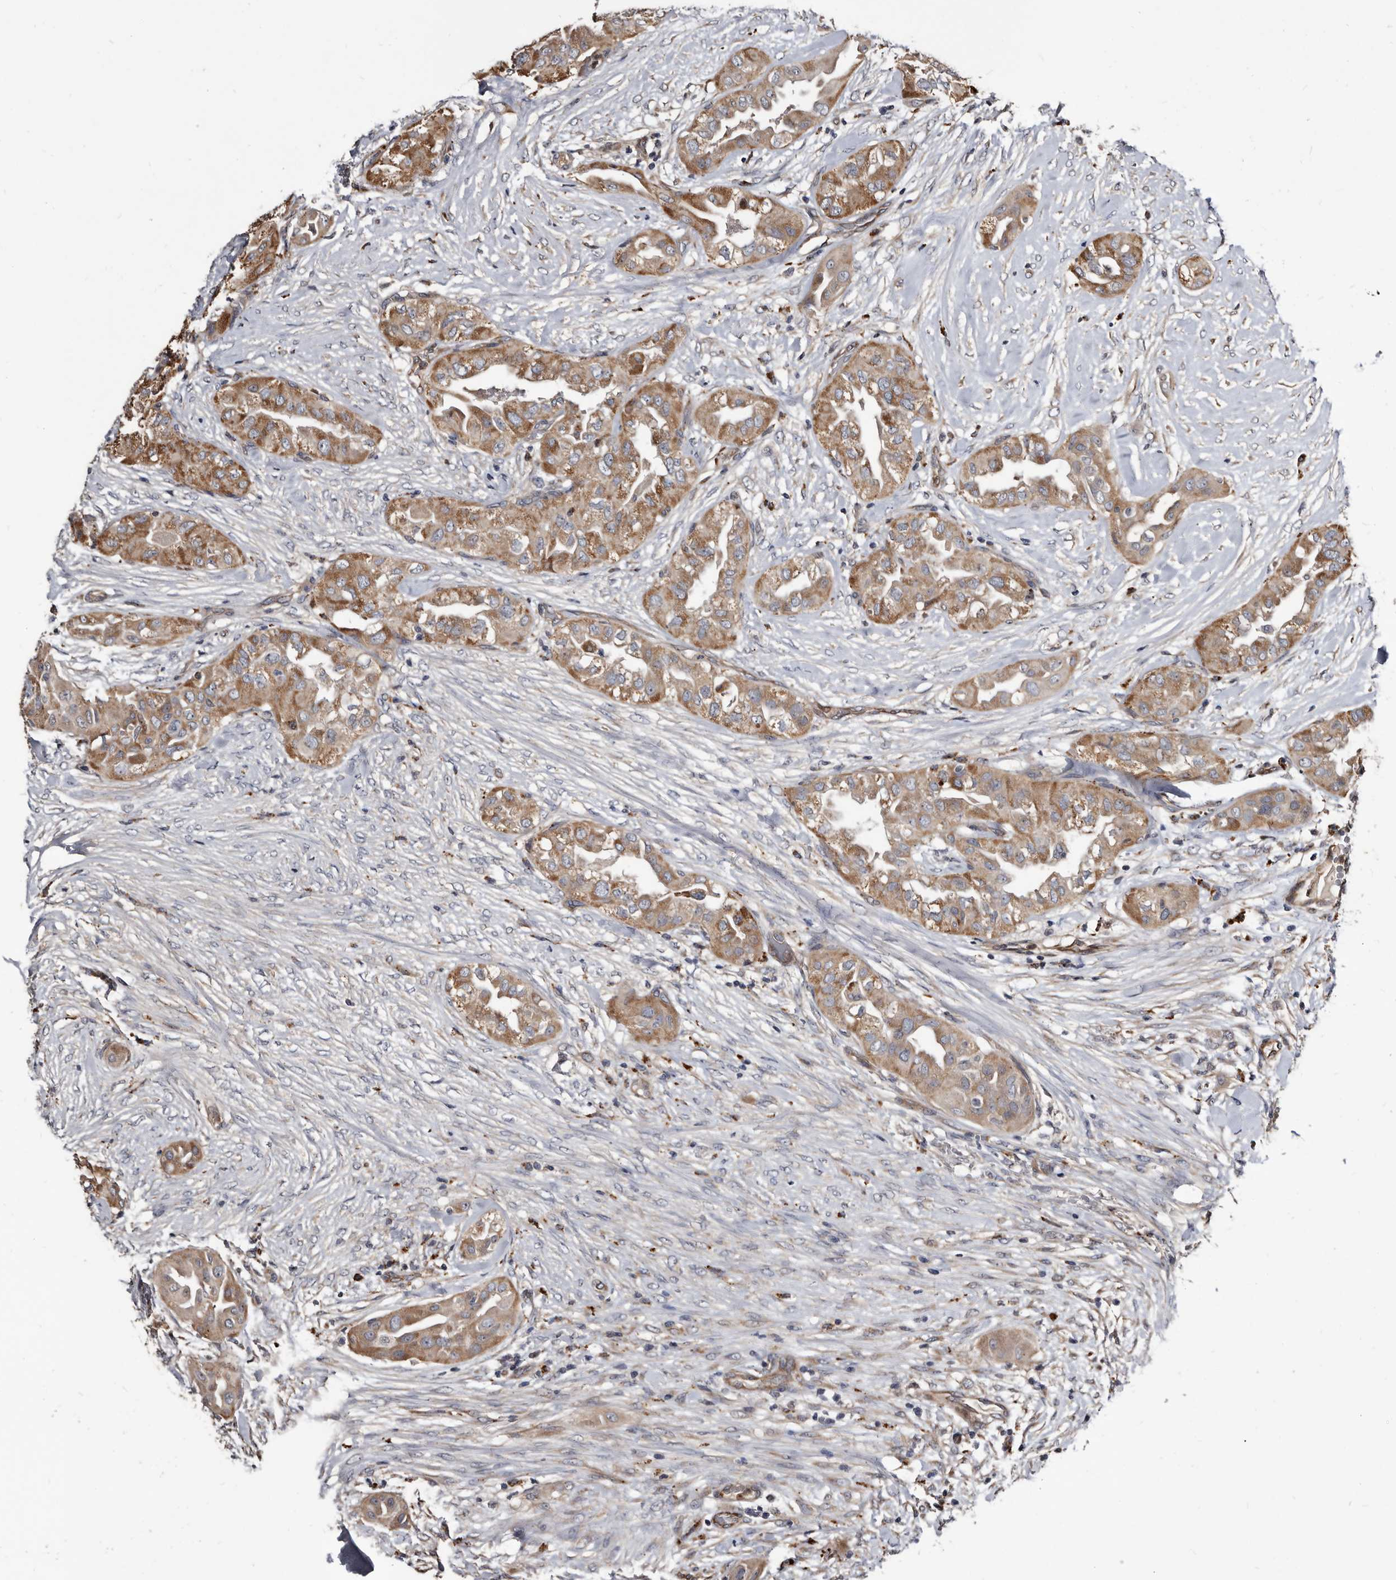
{"staining": {"intensity": "moderate", "quantity": ">75%", "location": "cytoplasmic/membranous"}, "tissue": "thyroid cancer", "cell_type": "Tumor cells", "image_type": "cancer", "snomed": [{"axis": "morphology", "description": "Papillary adenocarcinoma, NOS"}, {"axis": "topography", "description": "Thyroid gland"}], "caption": "Immunohistochemical staining of thyroid papillary adenocarcinoma demonstrates moderate cytoplasmic/membranous protein expression in about >75% of tumor cells.", "gene": "CTSA", "patient": {"sex": "female", "age": 59}}